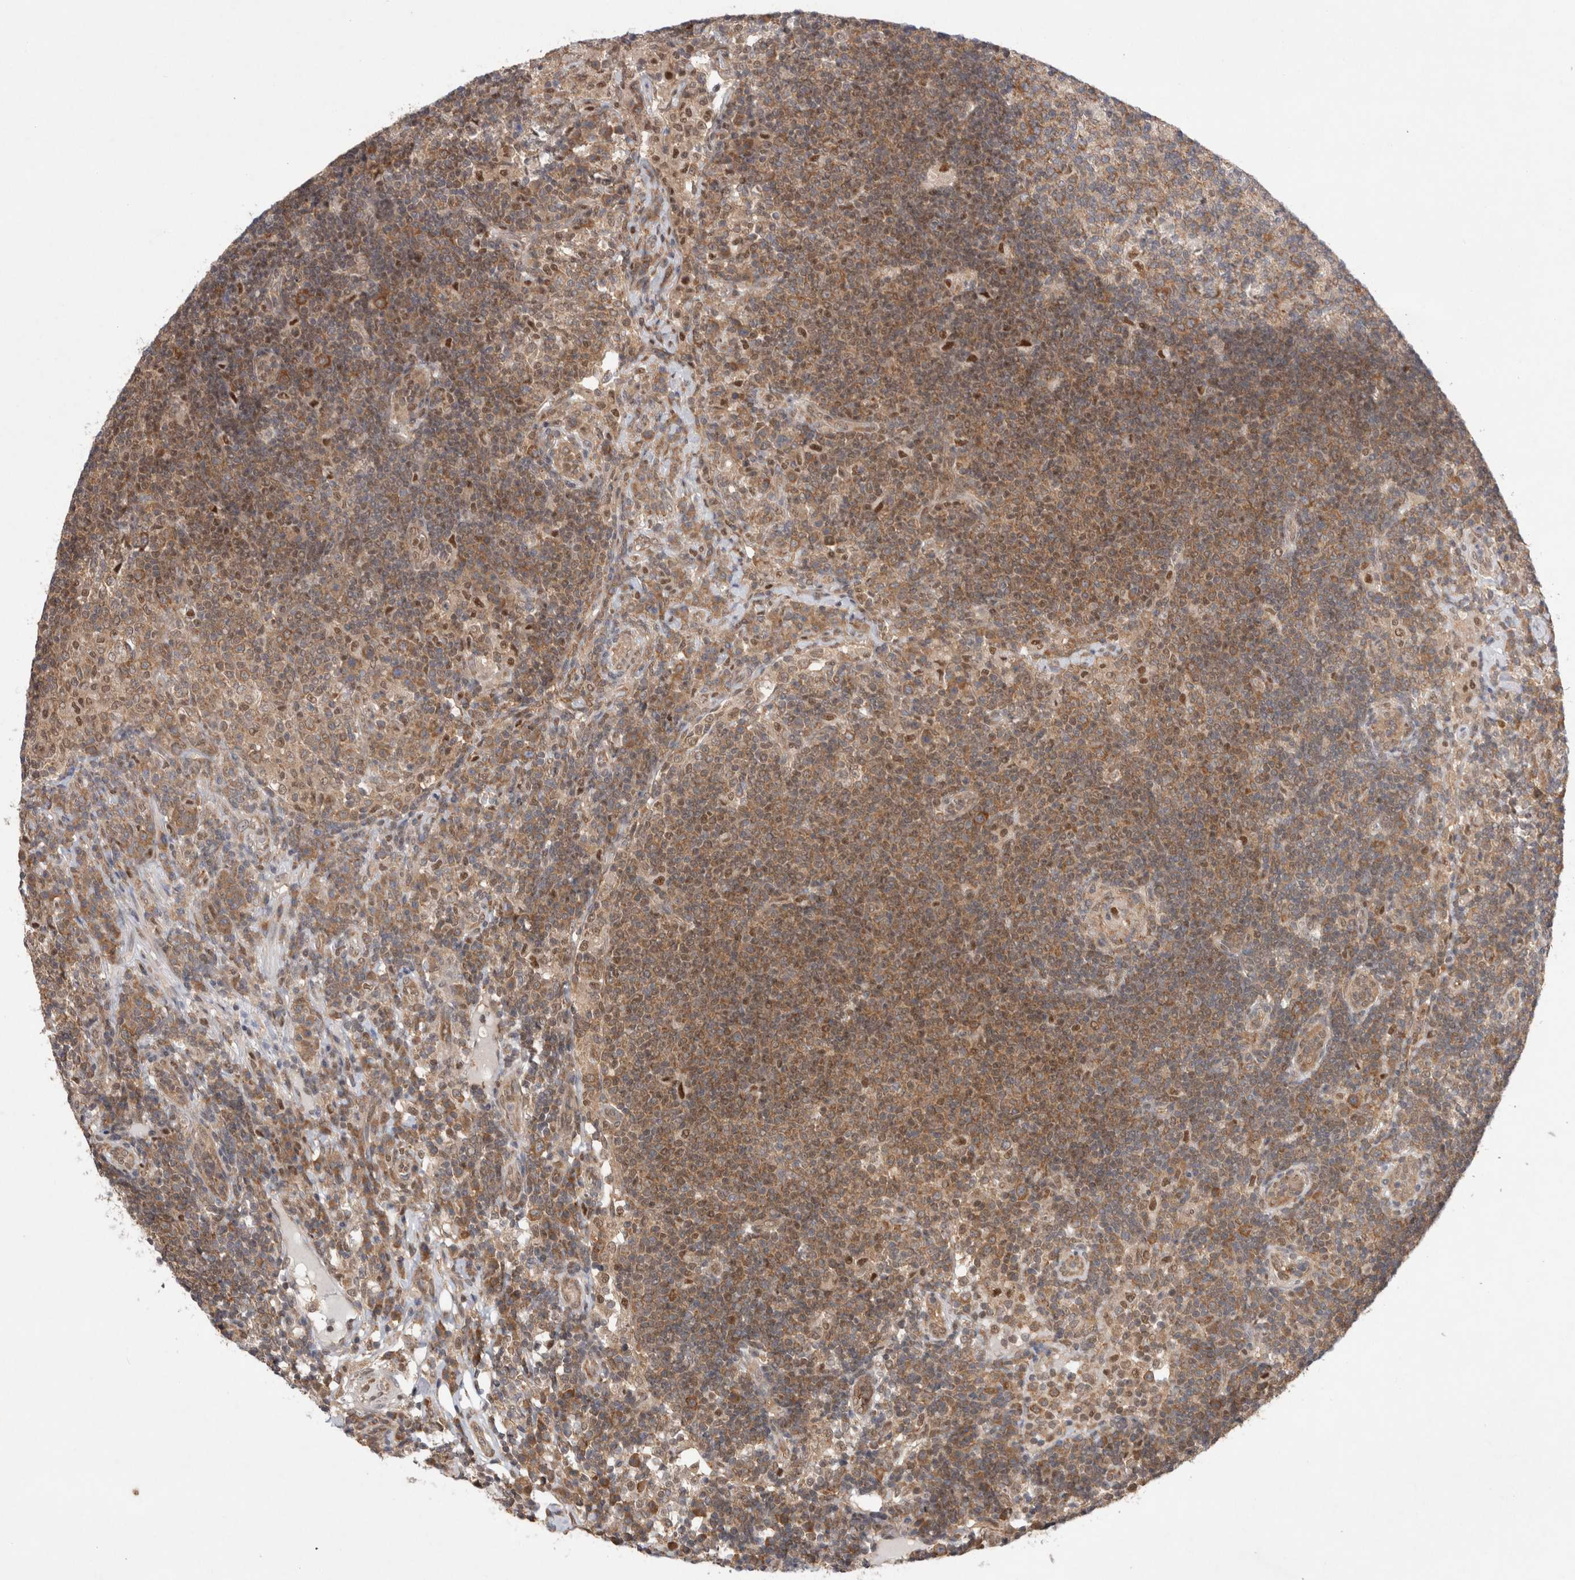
{"staining": {"intensity": "strong", "quantity": "25%-75%", "location": "cytoplasmic/membranous"}, "tissue": "lymph node", "cell_type": "Germinal center cells", "image_type": "normal", "snomed": [{"axis": "morphology", "description": "Normal tissue, NOS"}, {"axis": "topography", "description": "Lymph node"}], "caption": "Immunohistochemistry of benign lymph node reveals high levels of strong cytoplasmic/membranous positivity in approximately 25%-75% of germinal center cells. Immunohistochemistry (ihc) stains the protein of interest in brown and the nuclei are stained blue.", "gene": "EIF3E", "patient": {"sex": "female", "age": 53}}